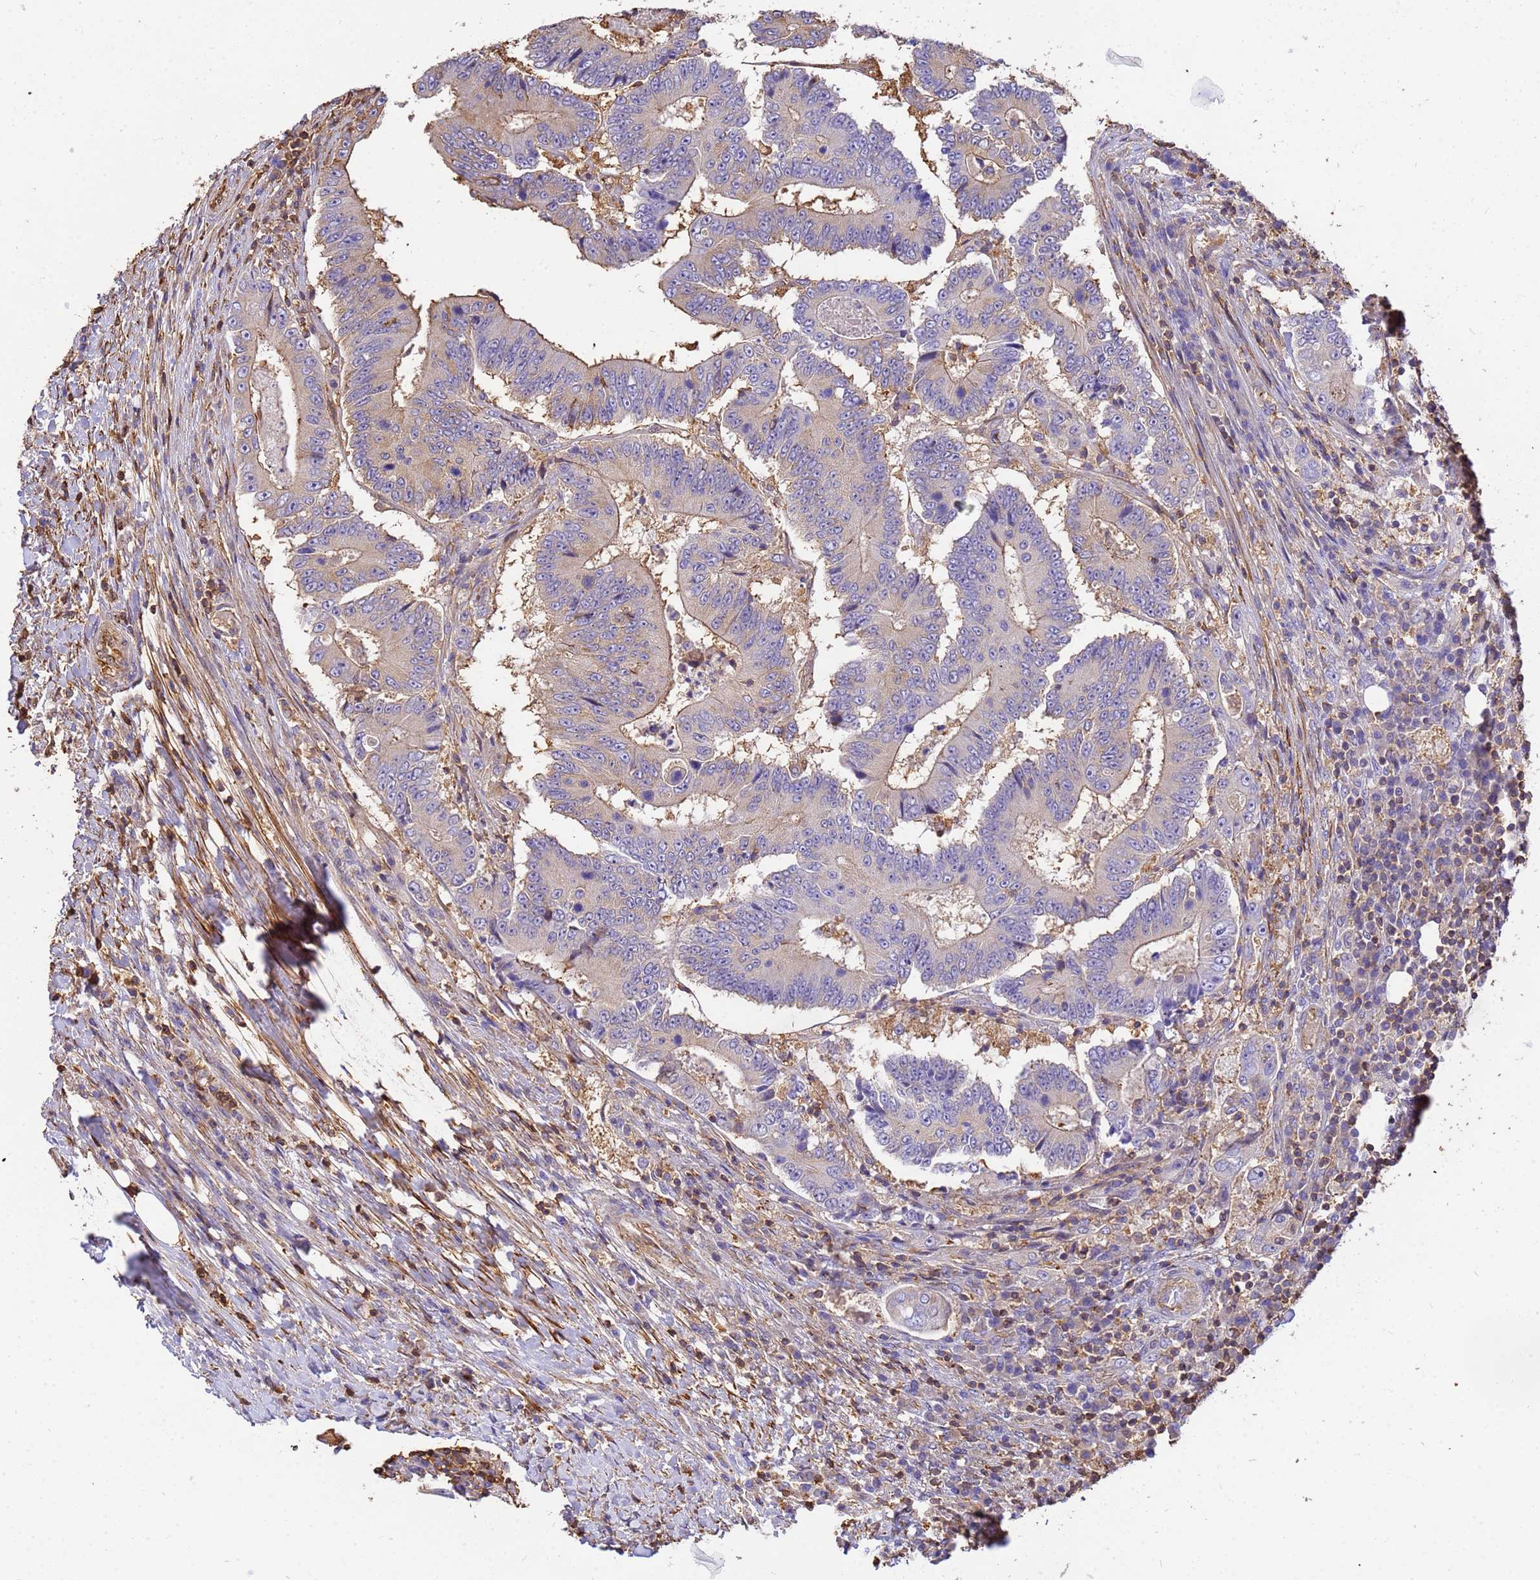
{"staining": {"intensity": "weak", "quantity": "25%-75%", "location": "cytoplasmic/membranous"}, "tissue": "colorectal cancer", "cell_type": "Tumor cells", "image_type": "cancer", "snomed": [{"axis": "morphology", "description": "Adenocarcinoma, NOS"}, {"axis": "topography", "description": "Colon"}], "caption": "Colorectal cancer stained with a protein marker demonstrates weak staining in tumor cells.", "gene": "WDR64", "patient": {"sex": "male", "age": 83}}